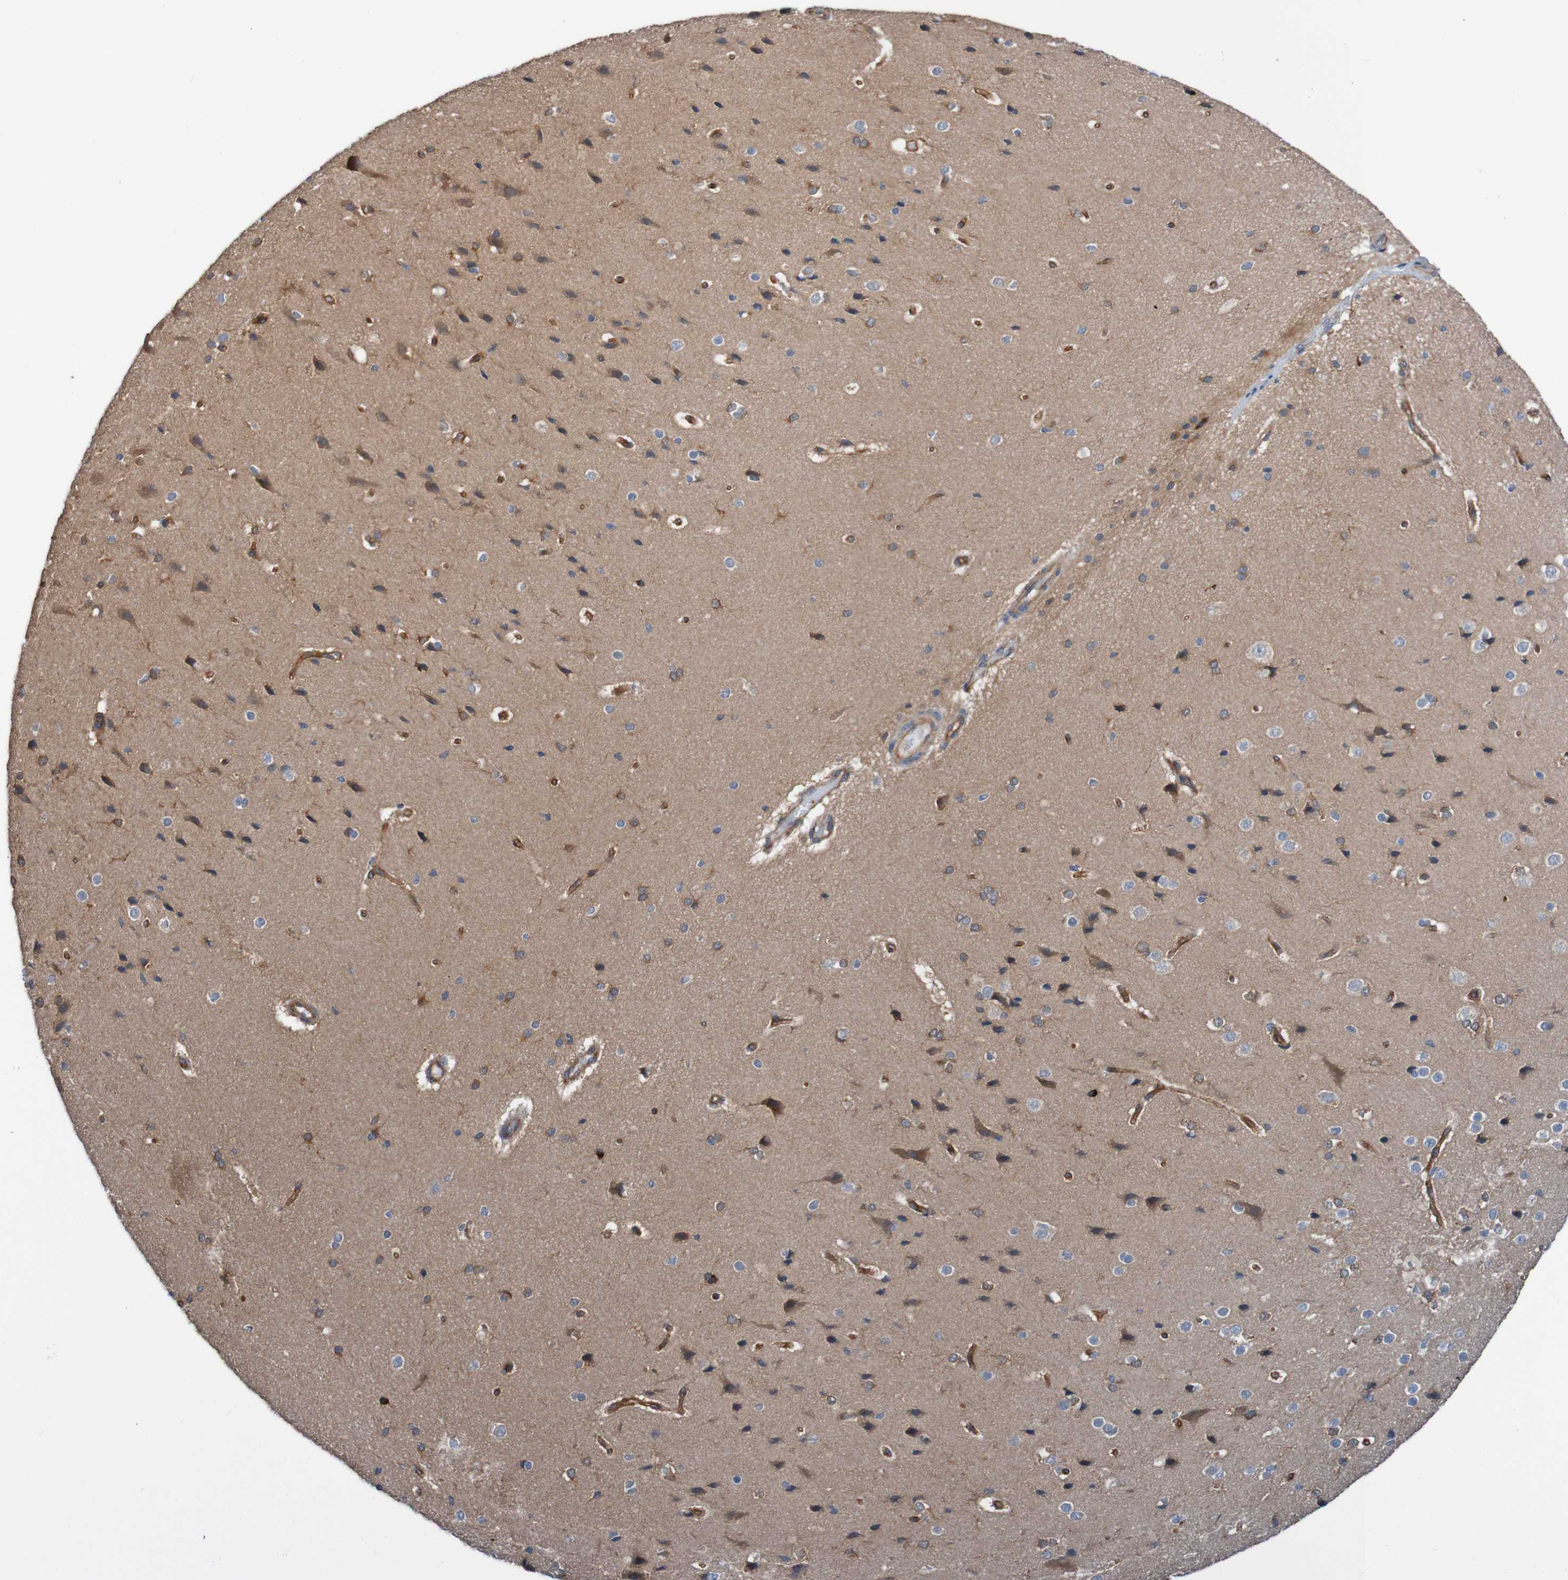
{"staining": {"intensity": "moderate", "quantity": "25%-75%", "location": "cytoplasmic/membranous"}, "tissue": "cerebral cortex", "cell_type": "Endothelial cells", "image_type": "normal", "snomed": [{"axis": "morphology", "description": "Normal tissue, NOS"}, {"axis": "morphology", "description": "Developmental malformation"}, {"axis": "topography", "description": "Cerebral cortex"}], "caption": "A brown stain shows moderate cytoplasmic/membranous positivity of a protein in endothelial cells of benign human cerebral cortex. (DAB (3,3'-diaminobenzidine) IHC, brown staining for protein, blue staining for nuclei).", "gene": "ST8SIA6", "patient": {"sex": "female", "age": 30}}